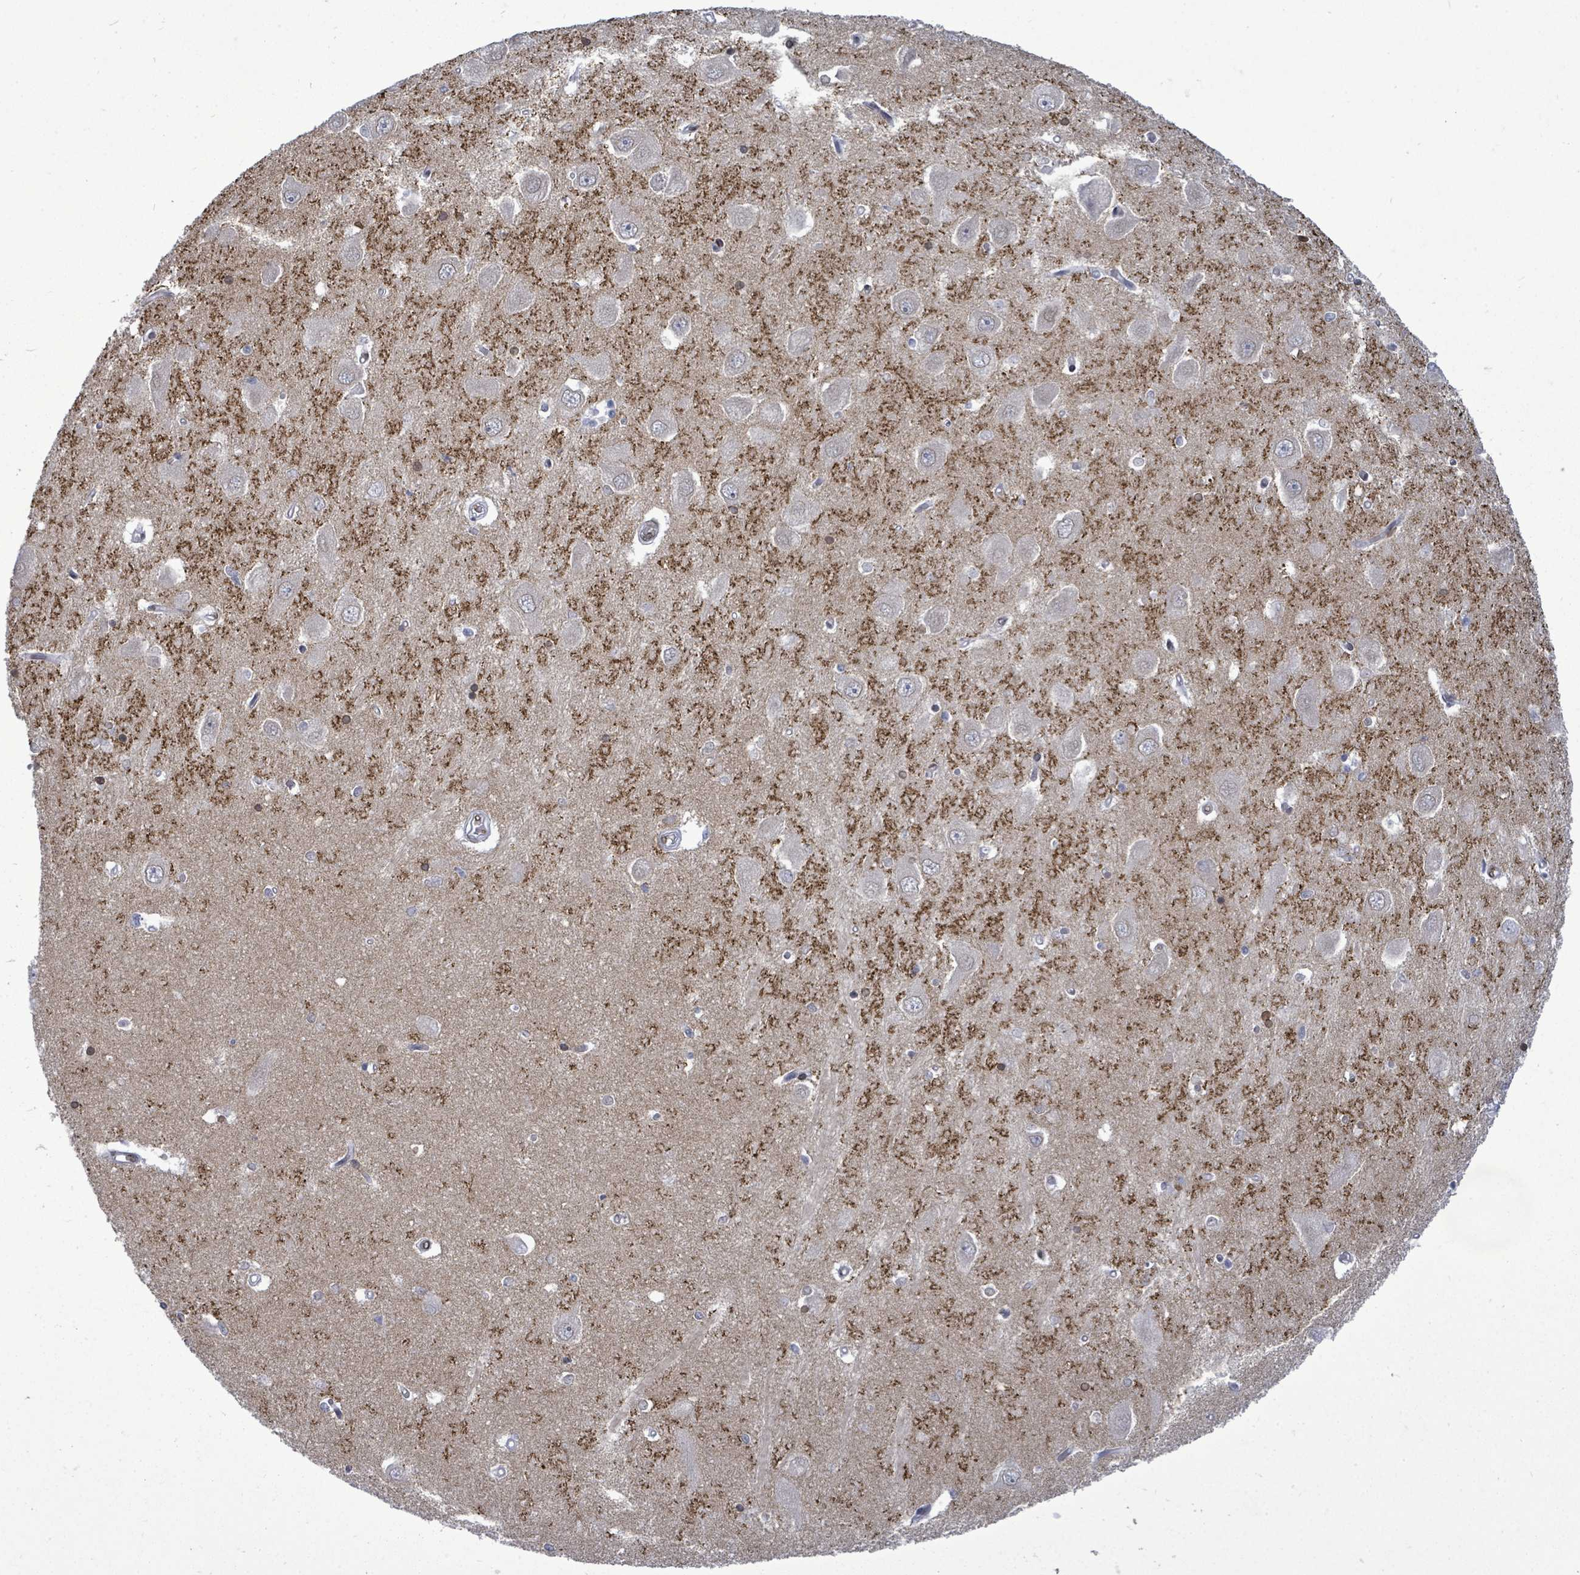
{"staining": {"intensity": "negative", "quantity": "none", "location": "none"}, "tissue": "hippocampus", "cell_type": "Glial cells", "image_type": "normal", "snomed": [{"axis": "morphology", "description": "Normal tissue, NOS"}, {"axis": "topography", "description": "Hippocampus"}], "caption": "Immunohistochemistry photomicrograph of unremarkable hippocampus: human hippocampus stained with DAB (3,3'-diaminobenzidine) displays no significant protein positivity in glial cells.", "gene": "ARFGAP1", "patient": {"sex": "male", "age": 45}}